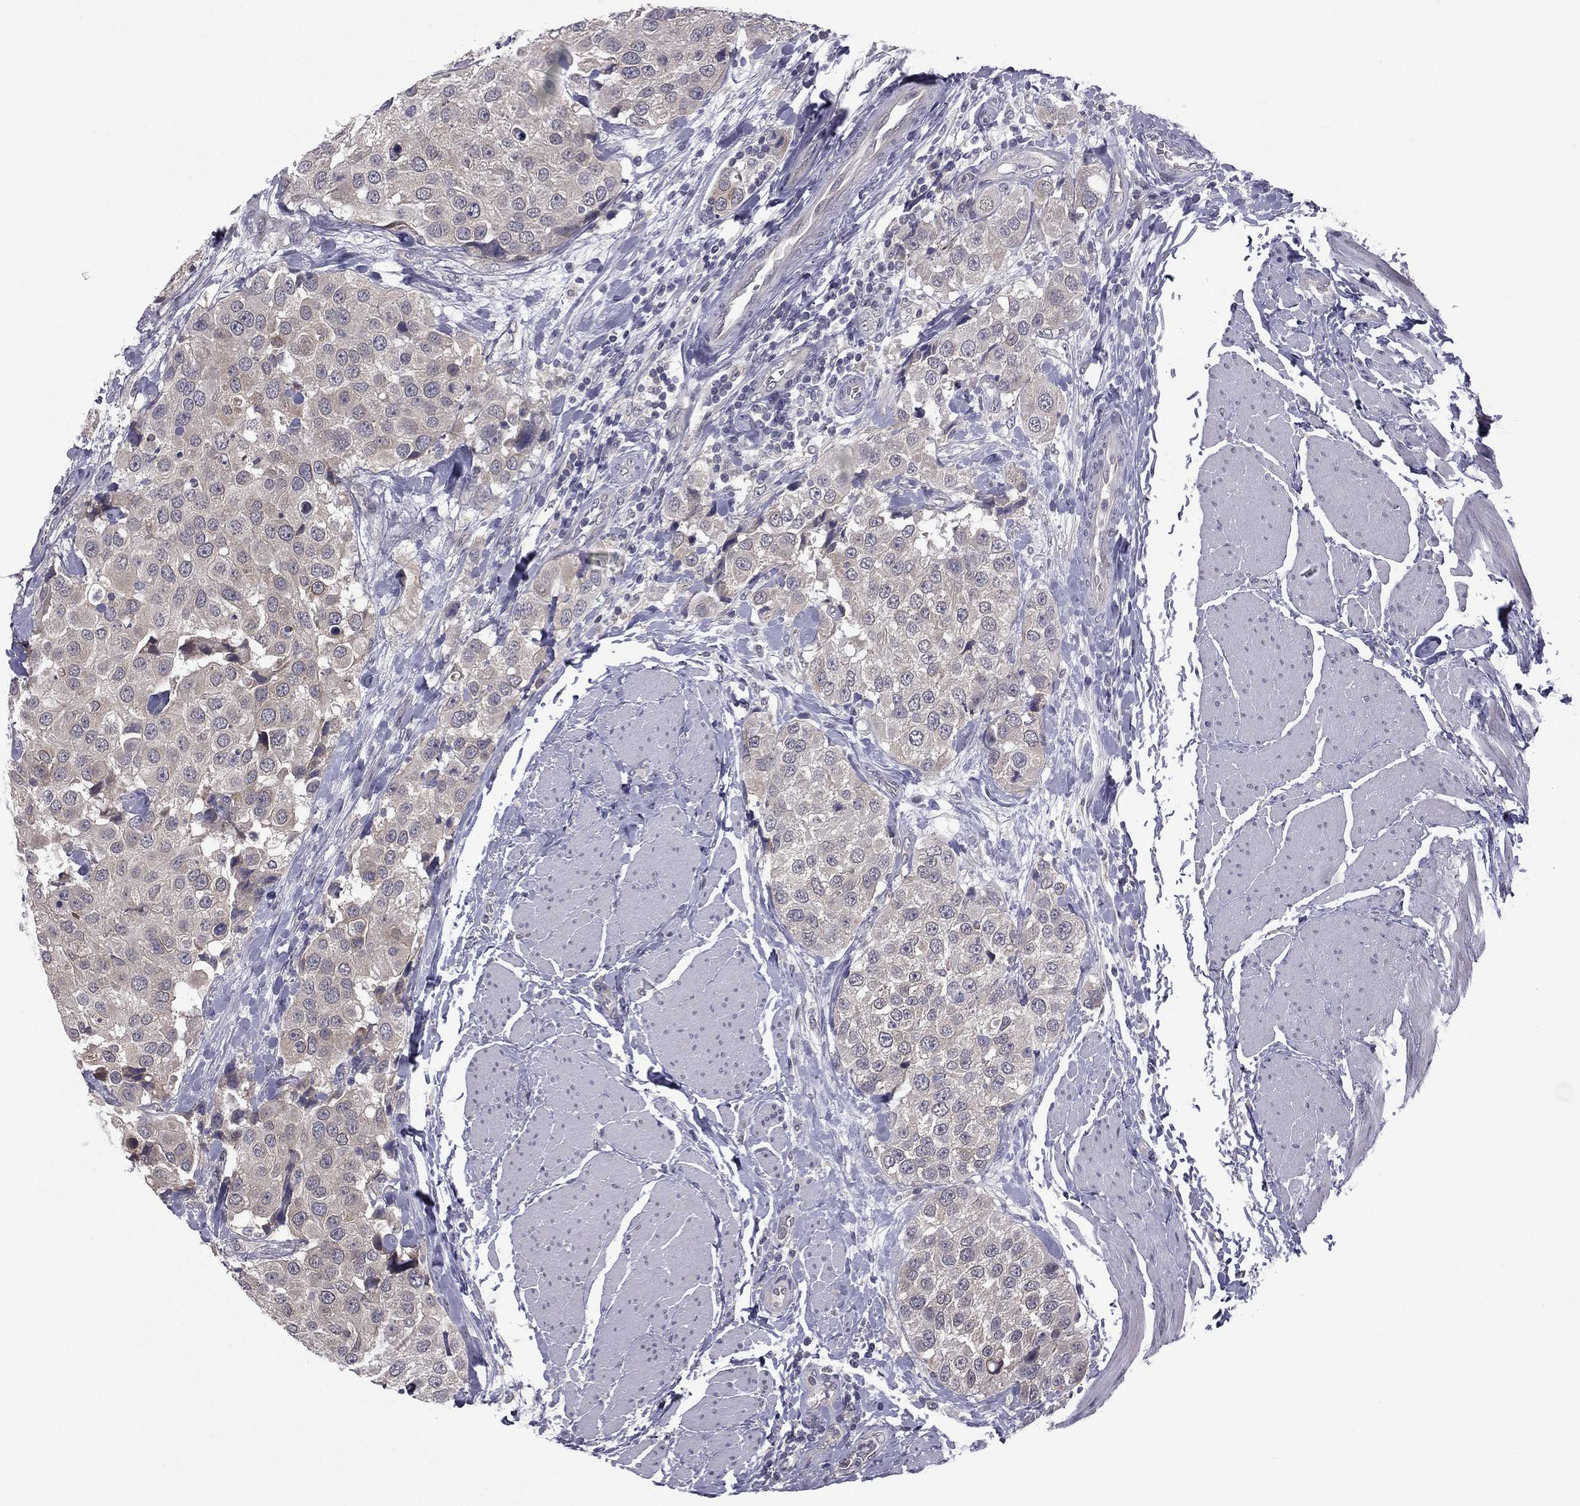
{"staining": {"intensity": "negative", "quantity": "none", "location": "none"}, "tissue": "urothelial cancer", "cell_type": "Tumor cells", "image_type": "cancer", "snomed": [{"axis": "morphology", "description": "Urothelial carcinoma, High grade"}, {"axis": "topography", "description": "Urinary bladder"}], "caption": "Immunohistochemistry (IHC) histopathology image of urothelial carcinoma (high-grade) stained for a protein (brown), which exhibits no expression in tumor cells.", "gene": "ACTRT2", "patient": {"sex": "female", "age": 64}}